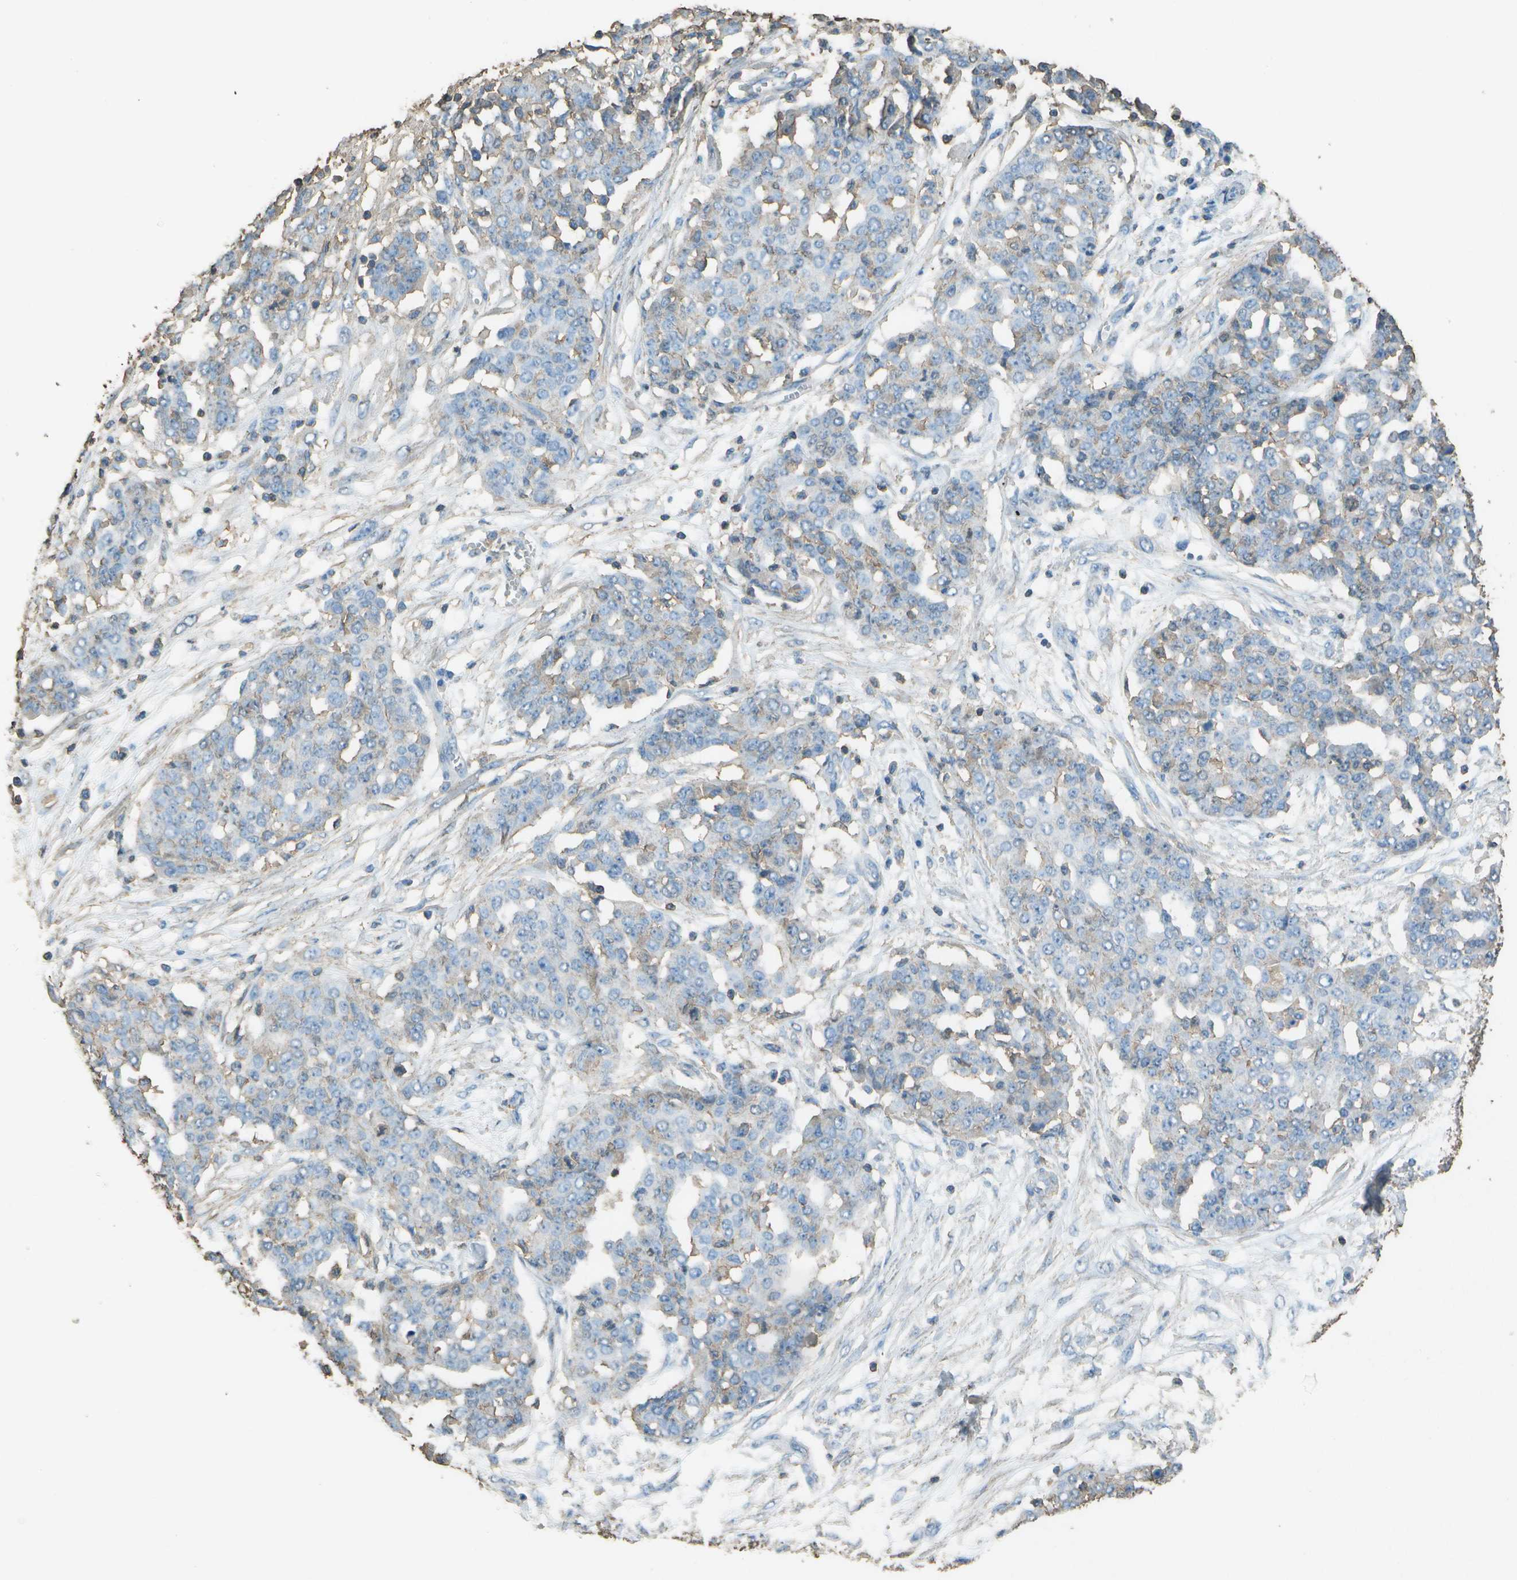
{"staining": {"intensity": "negative", "quantity": "none", "location": "none"}, "tissue": "ovarian cancer", "cell_type": "Tumor cells", "image_type": "cancer", "snomed": [{"axis": "morphology", "description": "Cystadenocarcinoma, serous, NOS"}, {"axis": "topography", "description": "Soft tissue"}, {"axis": "topography", "description": "Ovary"}], "caption": "IHC micrograph of ovarian cancer stained for a protein (brown), which exhibits no positivity in tumor cells.", "gene": "CYP4F11", "patient": {"sex": "female", "age": 57}}